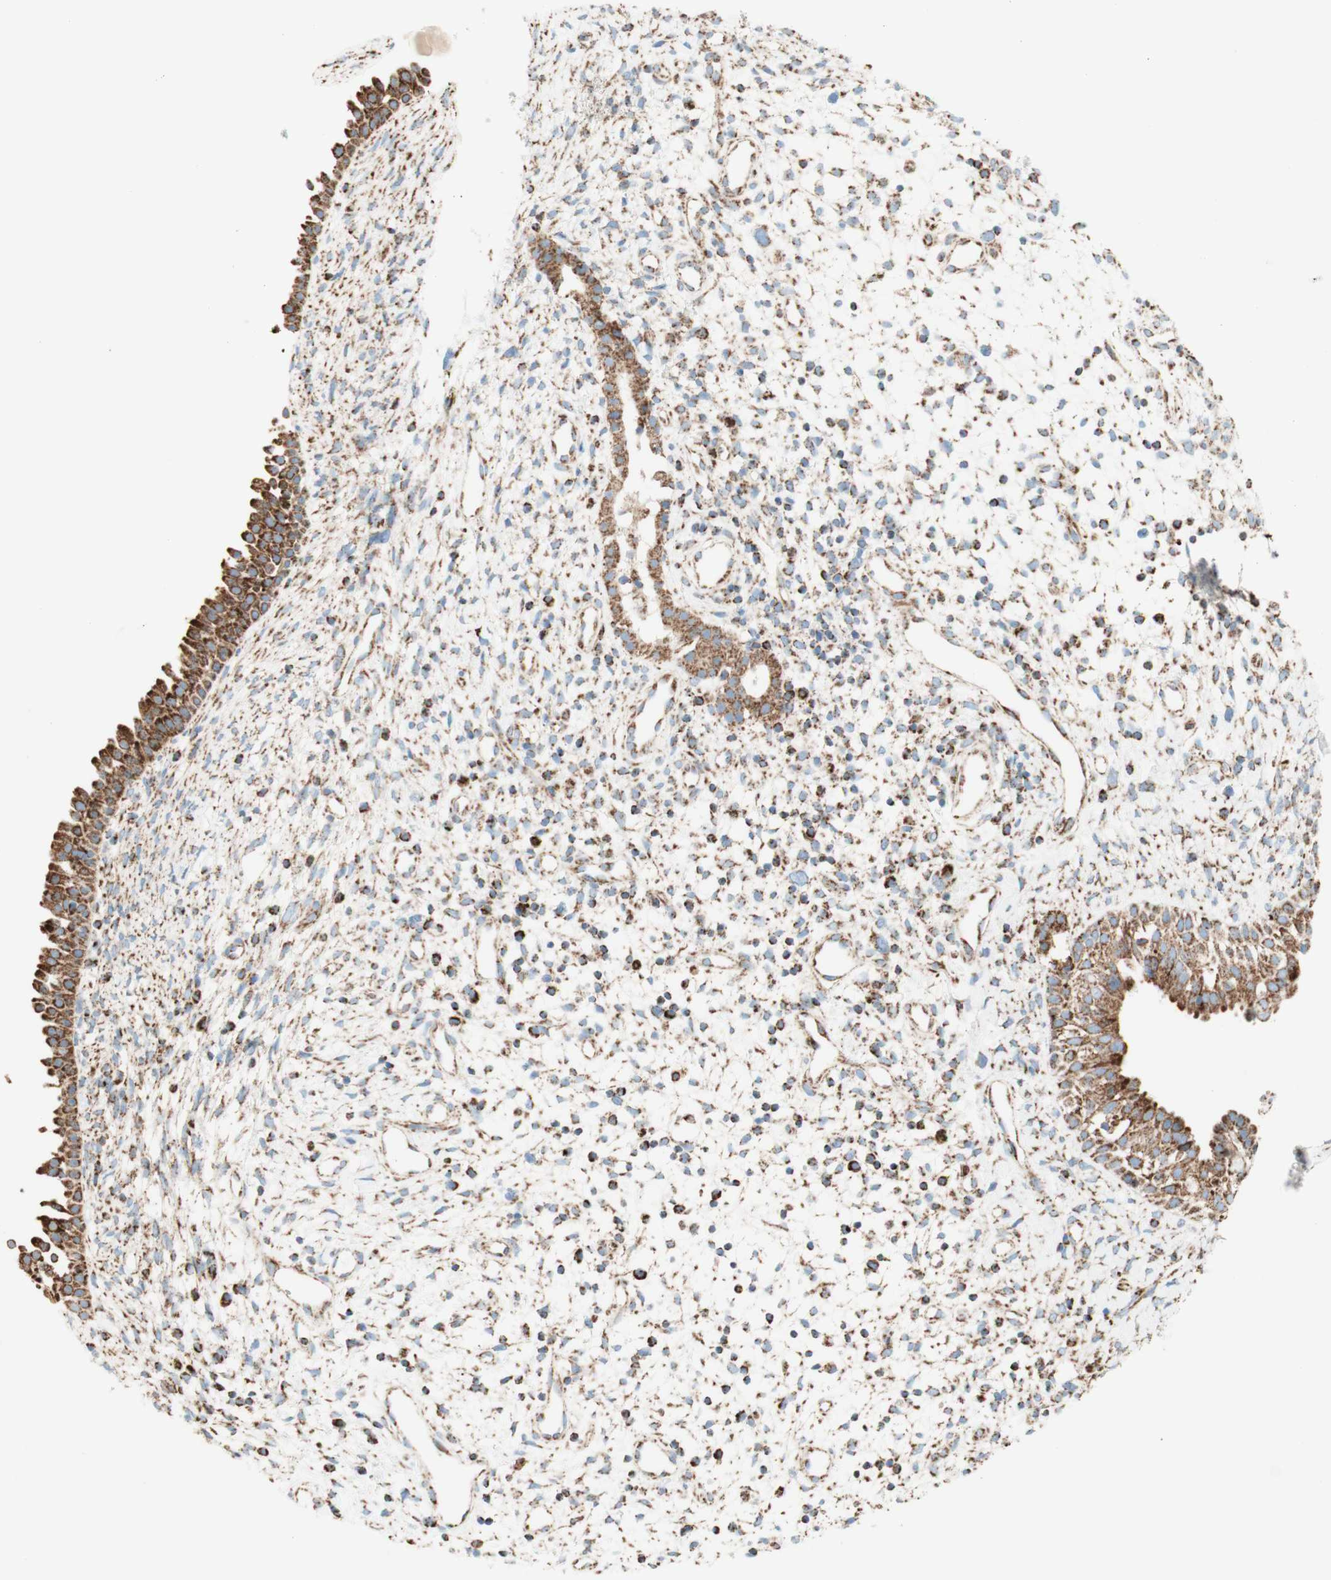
{"staining": {"intensity": "strong", "quantity": ">75%", "location": "cytoplasmic/membranous"}, "tissue": "nasopharynx", "cell_type": "Respiratory epithelial cells", "image_type": "normal", "snomed": [{"axis": "morphology", "description": "Normal tissue, NOS"}, {"axis": "topography", "description": "Nasopharynx"}], "caption": "Brown immunohistochemical staining in unremarkable nasopharynx shows strong cytoplasmic/membranous expression in approximately >75% of respiratory epithelial cells.", "gene": "TOMM20", "patient": {"sex": "male", "age": 22}}